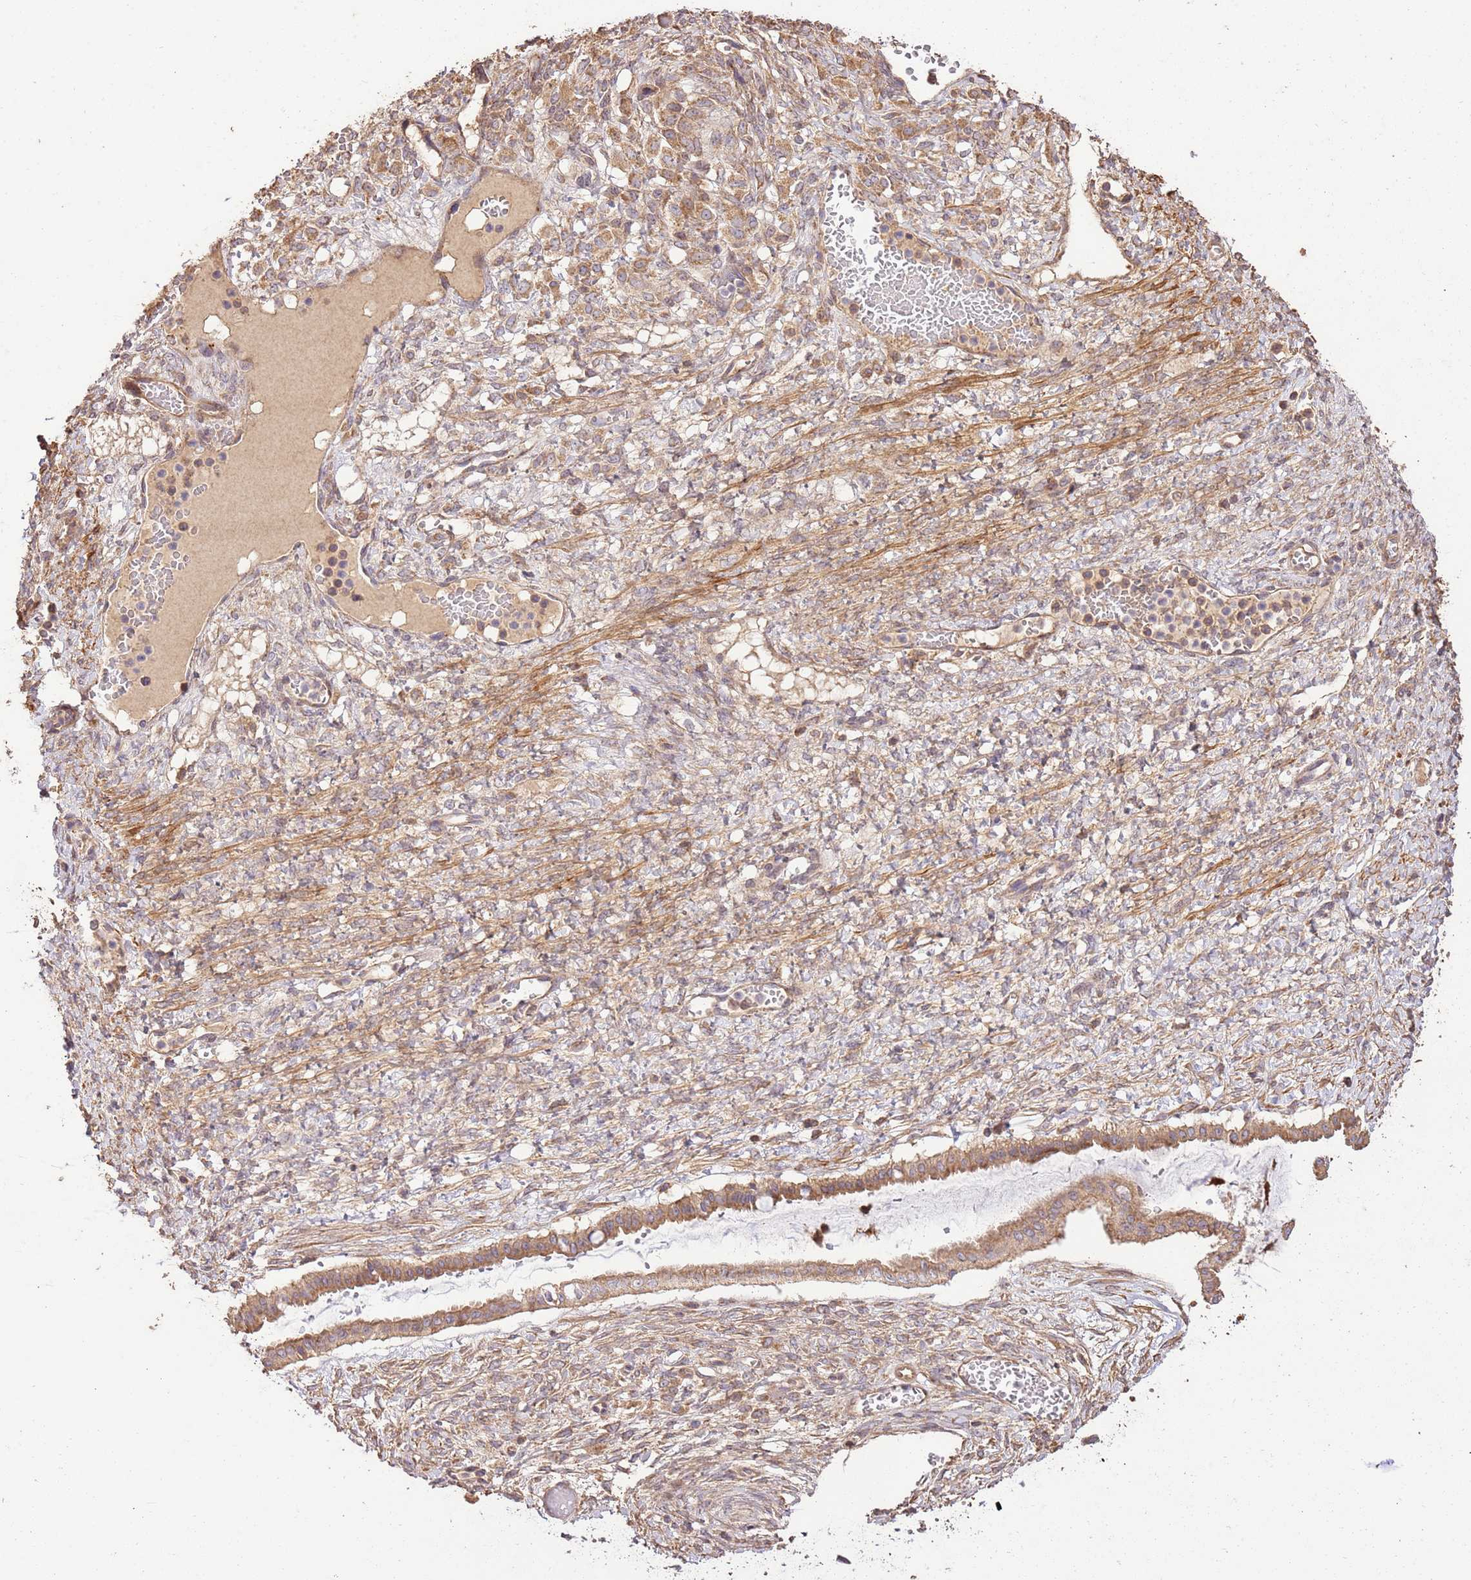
{"staining": {"intensity": "weak", "quantity": ">75%", "location": "cytoplasmic/membranous"}, "tissue": "ovarian cancer", "cell_type": "Tumor cells", "image_type": "cancer", "snomed": [{"axis": "morphology", "description": "Cystadenocarcinoma, mucinous, NOS"}, {"axis": "topography", "description": "Ovary"}], "caption": "DAB immunohistochemical staining of human ovarian cancer shows weak cytoplasmic/membranous protein staining in about >75% of tumor cells.", "gene": "CEP55", "patient": {"sex": "female", "age": 73}}